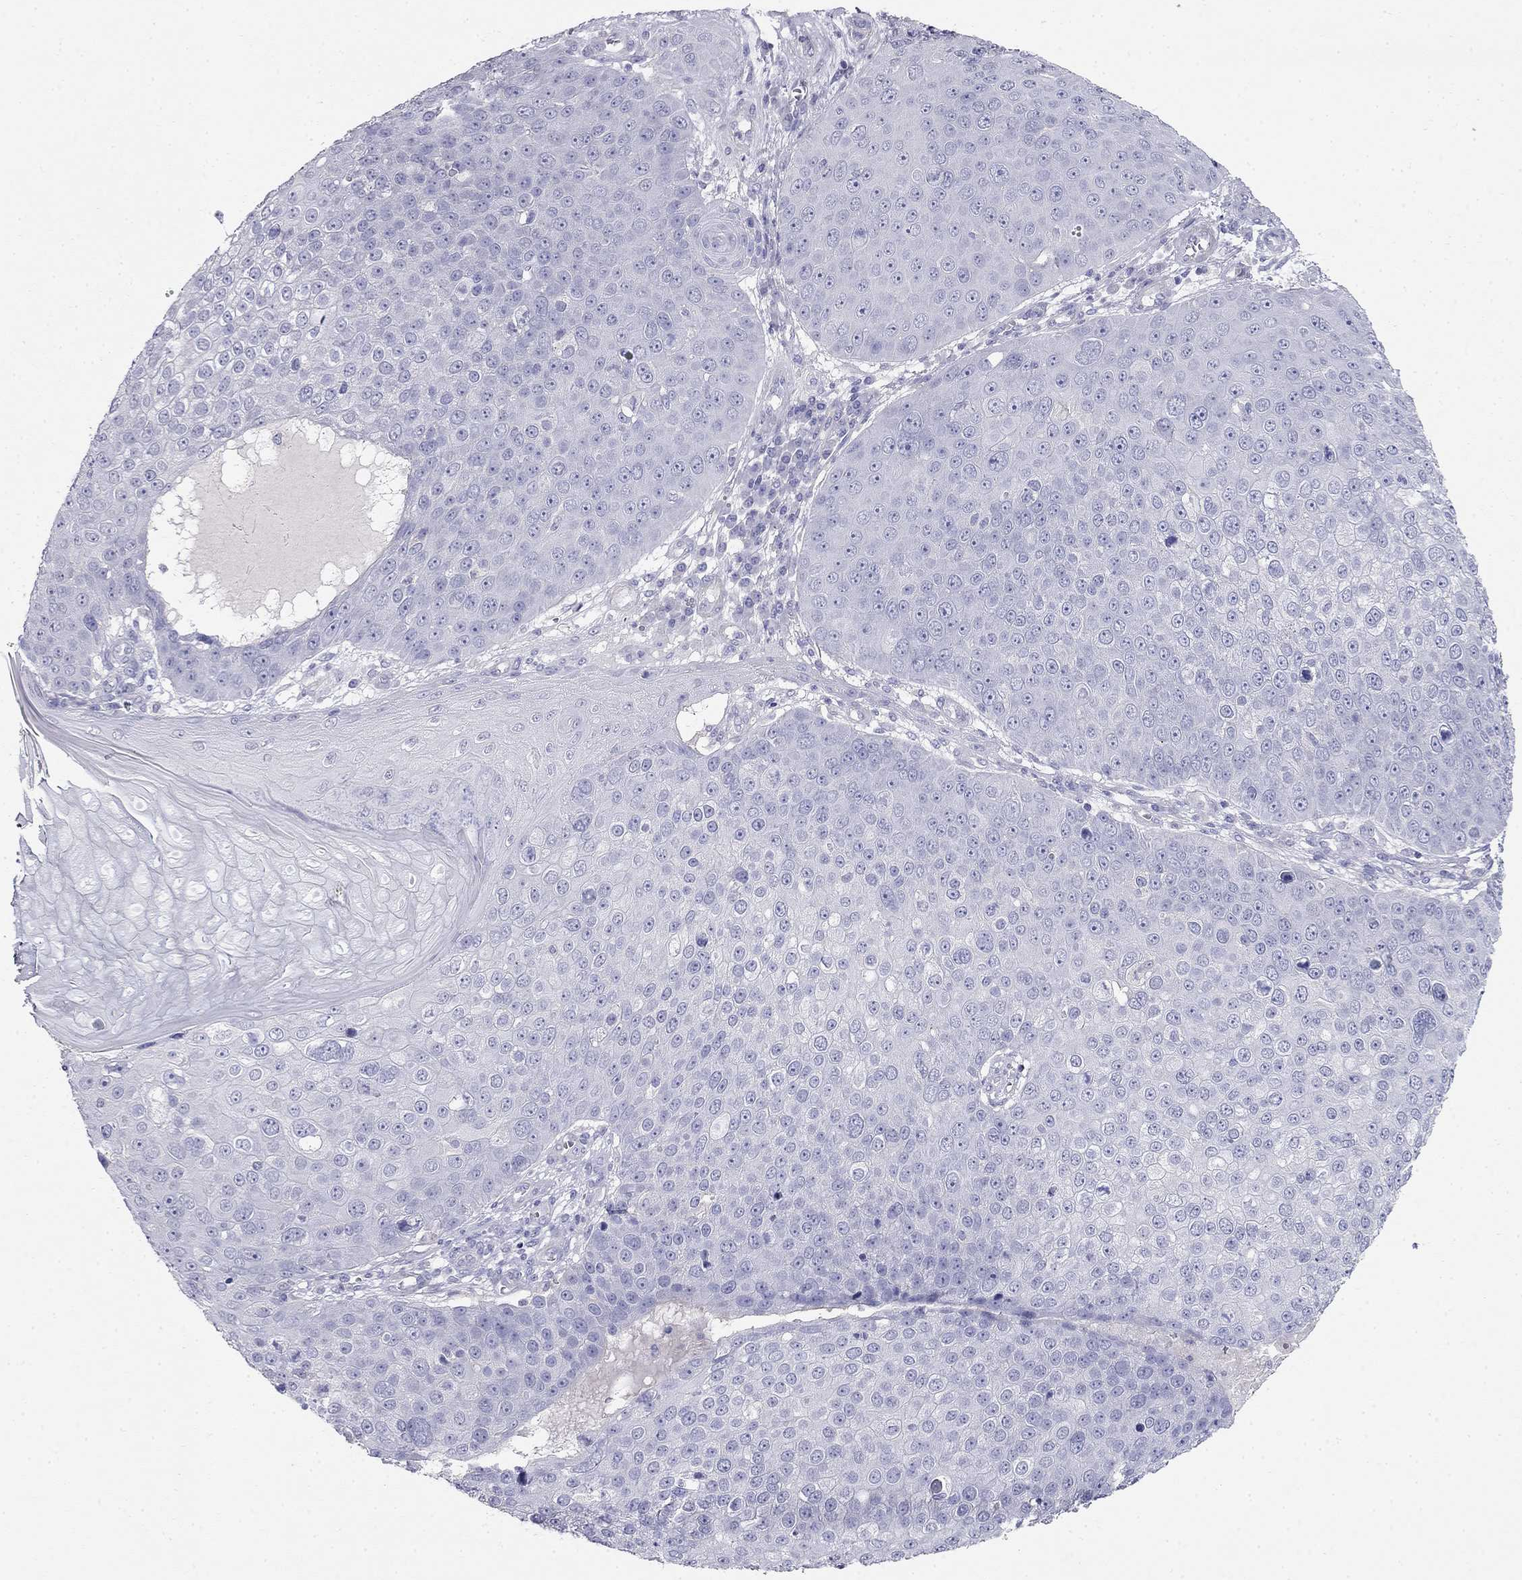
{"staining": {"intensity": "negative", "quantity": "none", "location": "none"}, "tissue": "skin cancer", "cell_type": "Tumor cells", "image_type": "cancer", "snomed": [{"axis": "morphology", "description": "Squamous cell carcinoma, NOS"}, {"axis": "topography", "description": "Skin"}], "caption": "Immunohistochemistry (IHC) of skin squamous cell carcinoma reveals no staining in tumor cells. (DAB (3,3'-diaminobenzidine) IHC with hematoxylin counter stain).", "gene": "LY6H", "patient": {"sex": "male", "age": 71}}